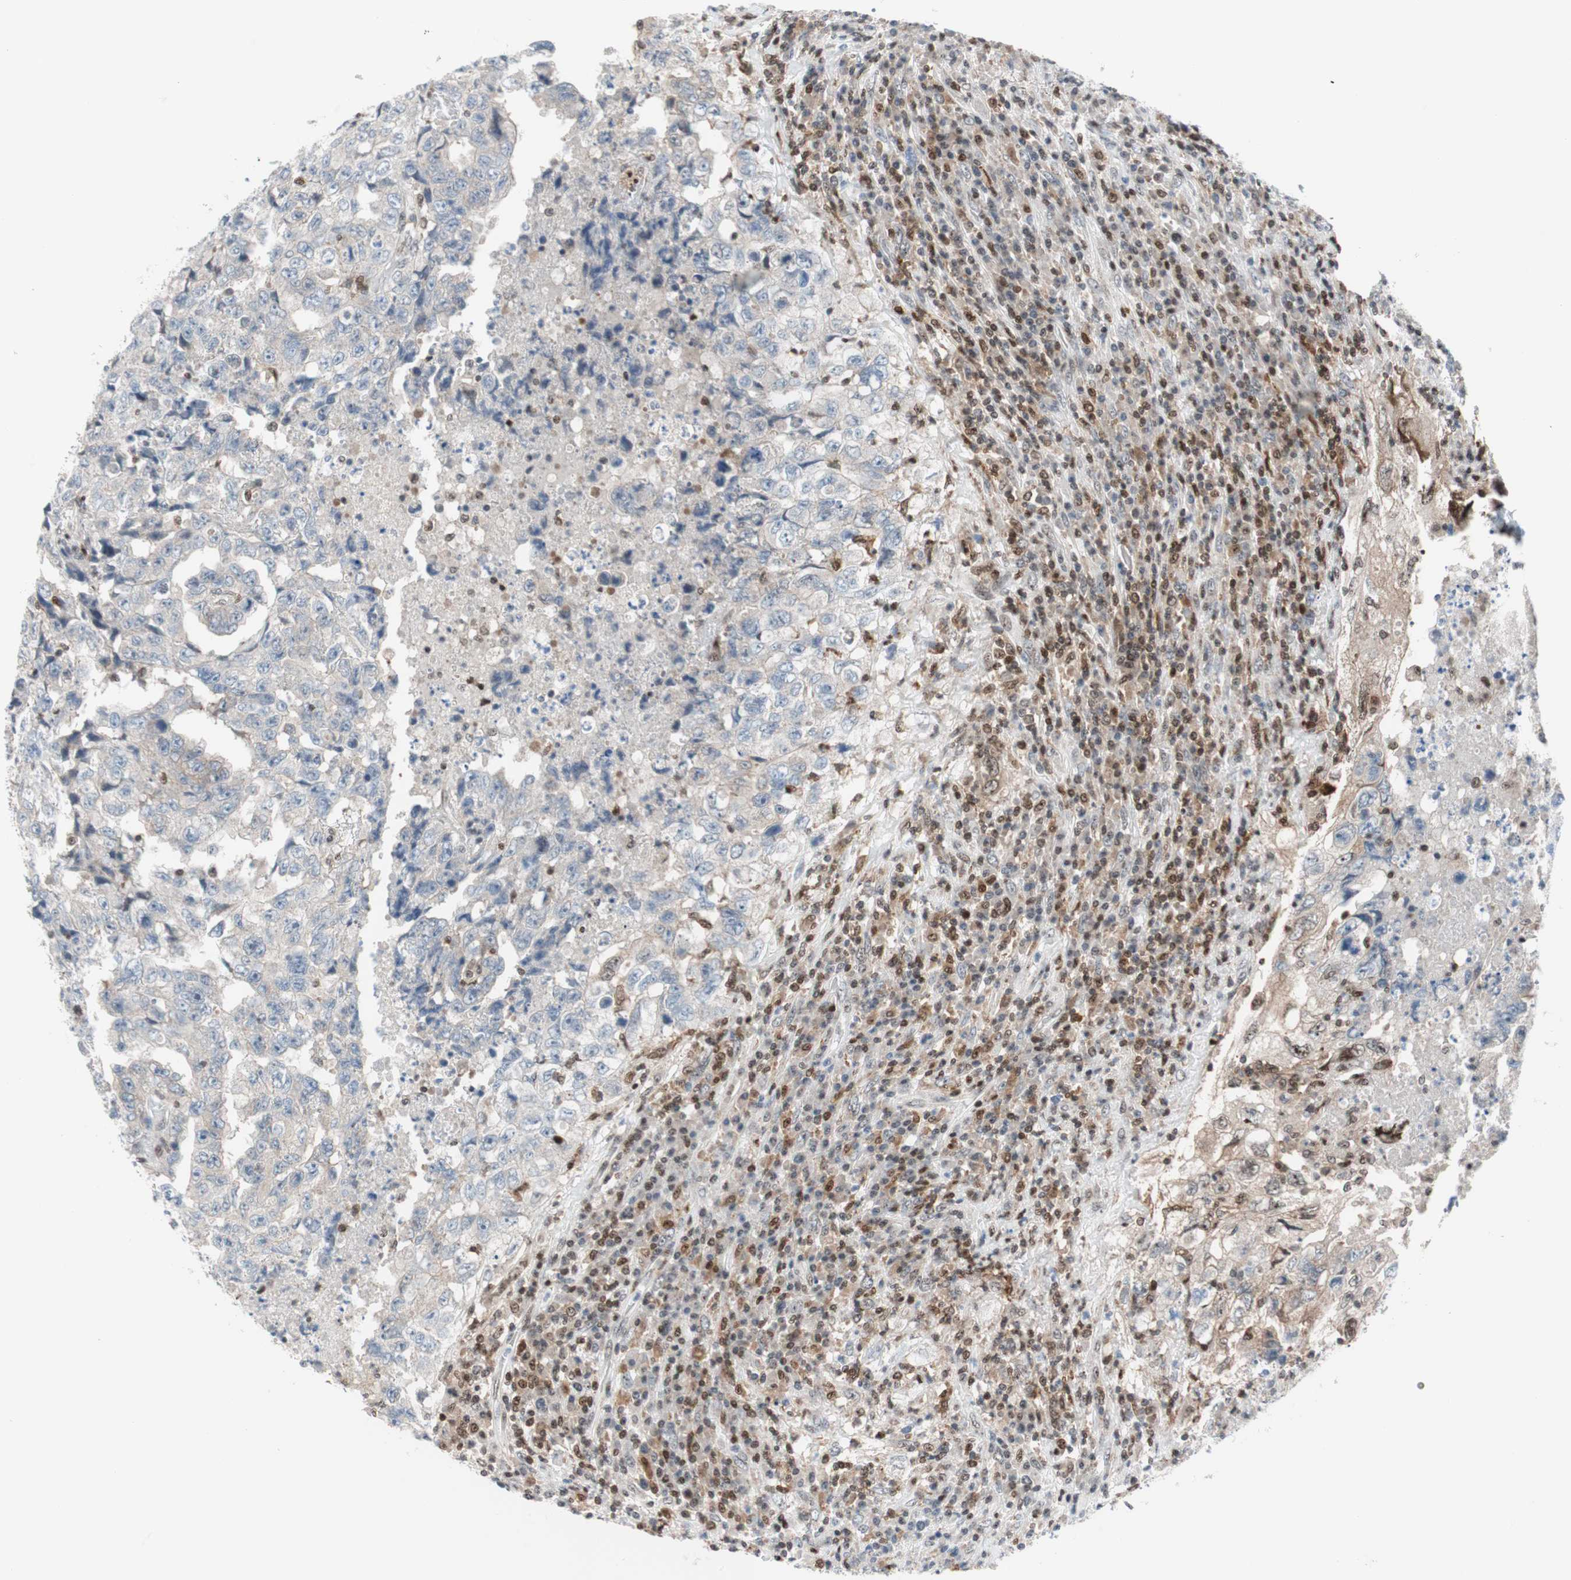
{"staining": {"intensity": "negative", "quantity": "none", "location": "none"}, "tissue": "testis cancer", "cell_type": "Tumor cells", "image_type": "cancer", "snomed": [{"axis": "morphology", "description": "Necrosis, NOS"}, {"axis": "morphology", "description": "Carcinoma, Embryonal, NOS"}, {"axis": "topography", "description": "Testis"}], "caption": "This is an immunohistochemistry (IHC) photomicrograph of human testis cancer. There is no staining in tumor cells.", "gene": "RGS10", "patient": {"sex": "male", "age": 19}}